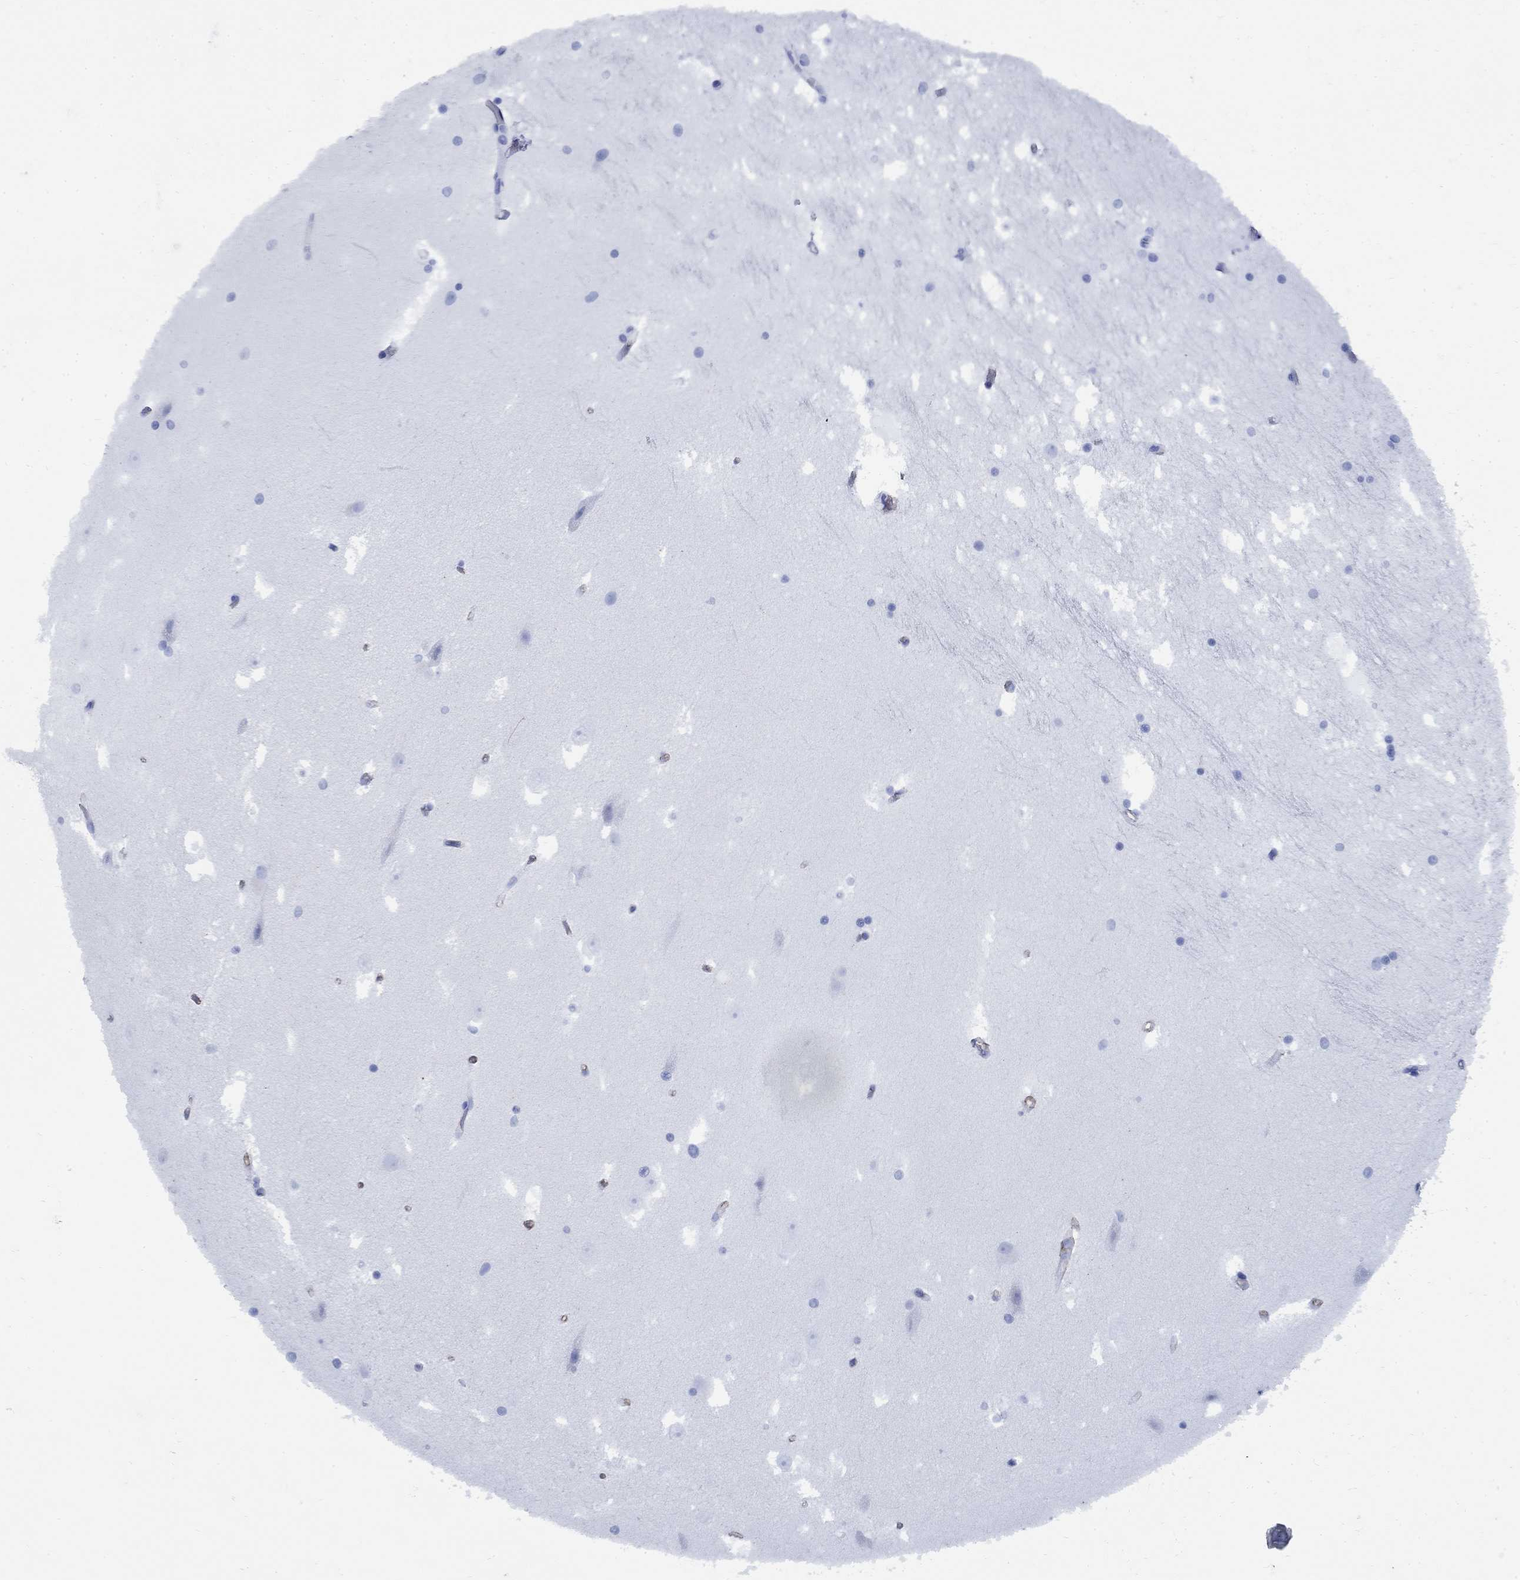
{"staining": {"intensity": "negative", "quantity": "none", "location": "none"}, "tissue": "hippocampus", "cell_type": "Glial cells", "image_type": "normal", "snomed": [{"axis": "morphology", "description": "Normal tissue, NOS"}, {"axis": "topography", "description": "Hippocampus"}], "caption": "IHC of normal hippocampus exhibits no expression in glial cells. (DAB (3,3'-diaminobenzidine) immunohistochemistry (IHC) with hematoxylin counter stain).", "gene": "VTN", "patient": {"sex": "male", "age": 51}}